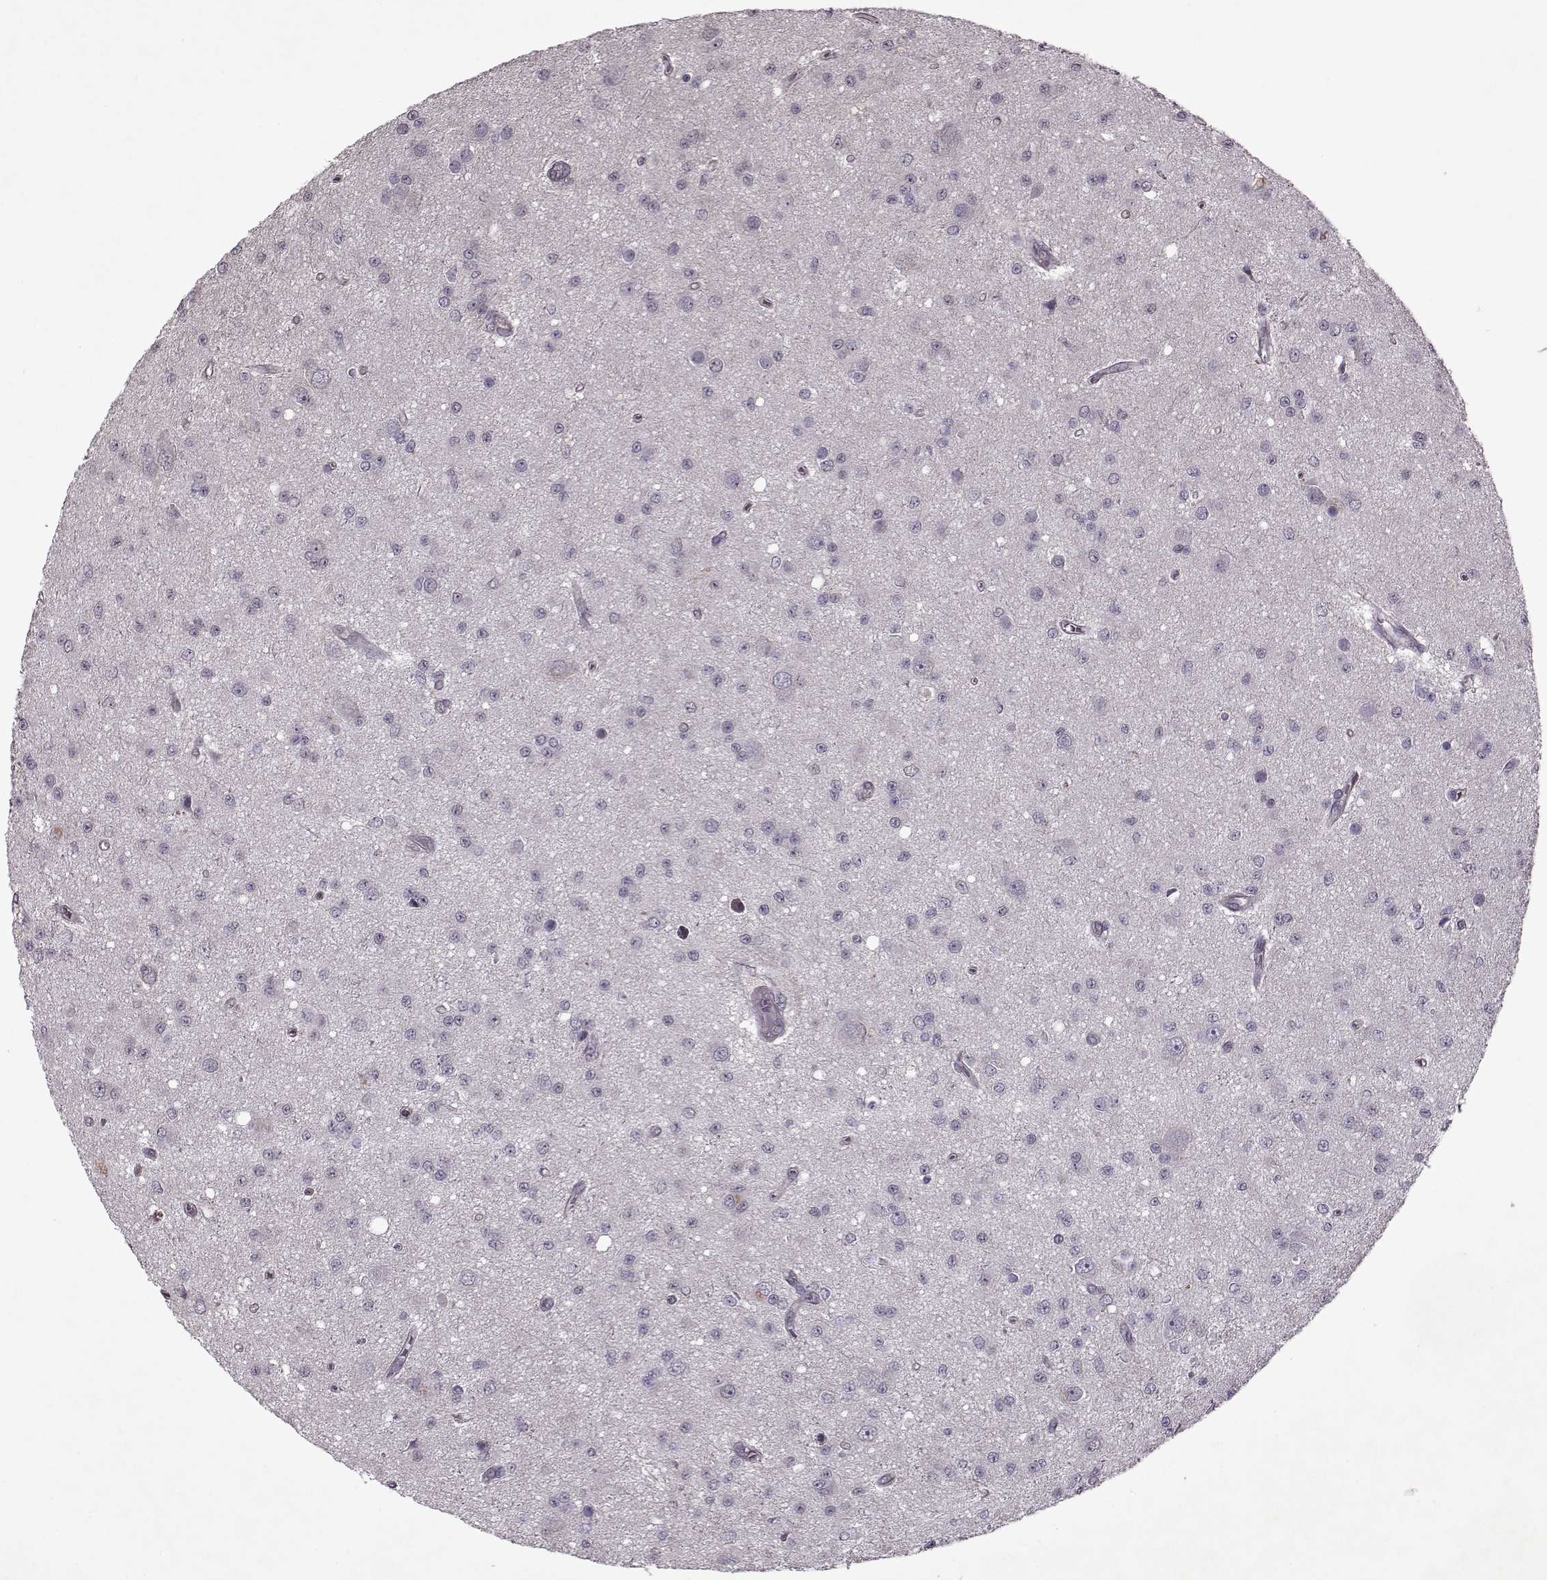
{"staining": {"intensity": "negative", "quantity": "none", "location": "none"}, "tissue": "glioma", "cell_type": "Tumor cells", "image_type": "cancer", "snomed": [{"axis": "morphology", "description": "Glioma, malignant, Low grade"}, {"axis": "topography", "description": "Brain"}], "caption": "High power microscopy histopathology image of an IHC micrograph of glioma, revealing no significant staining in tumor cells. The staining was performed using DAB (3,3'-diaminobenzidine) to visualize the protein expression in brown, while the nuclei were stained in blue with hematoxylin (Magnification: 20x).", "gene": "KRT9", "patient": {"sex": "female", "age": 45}}